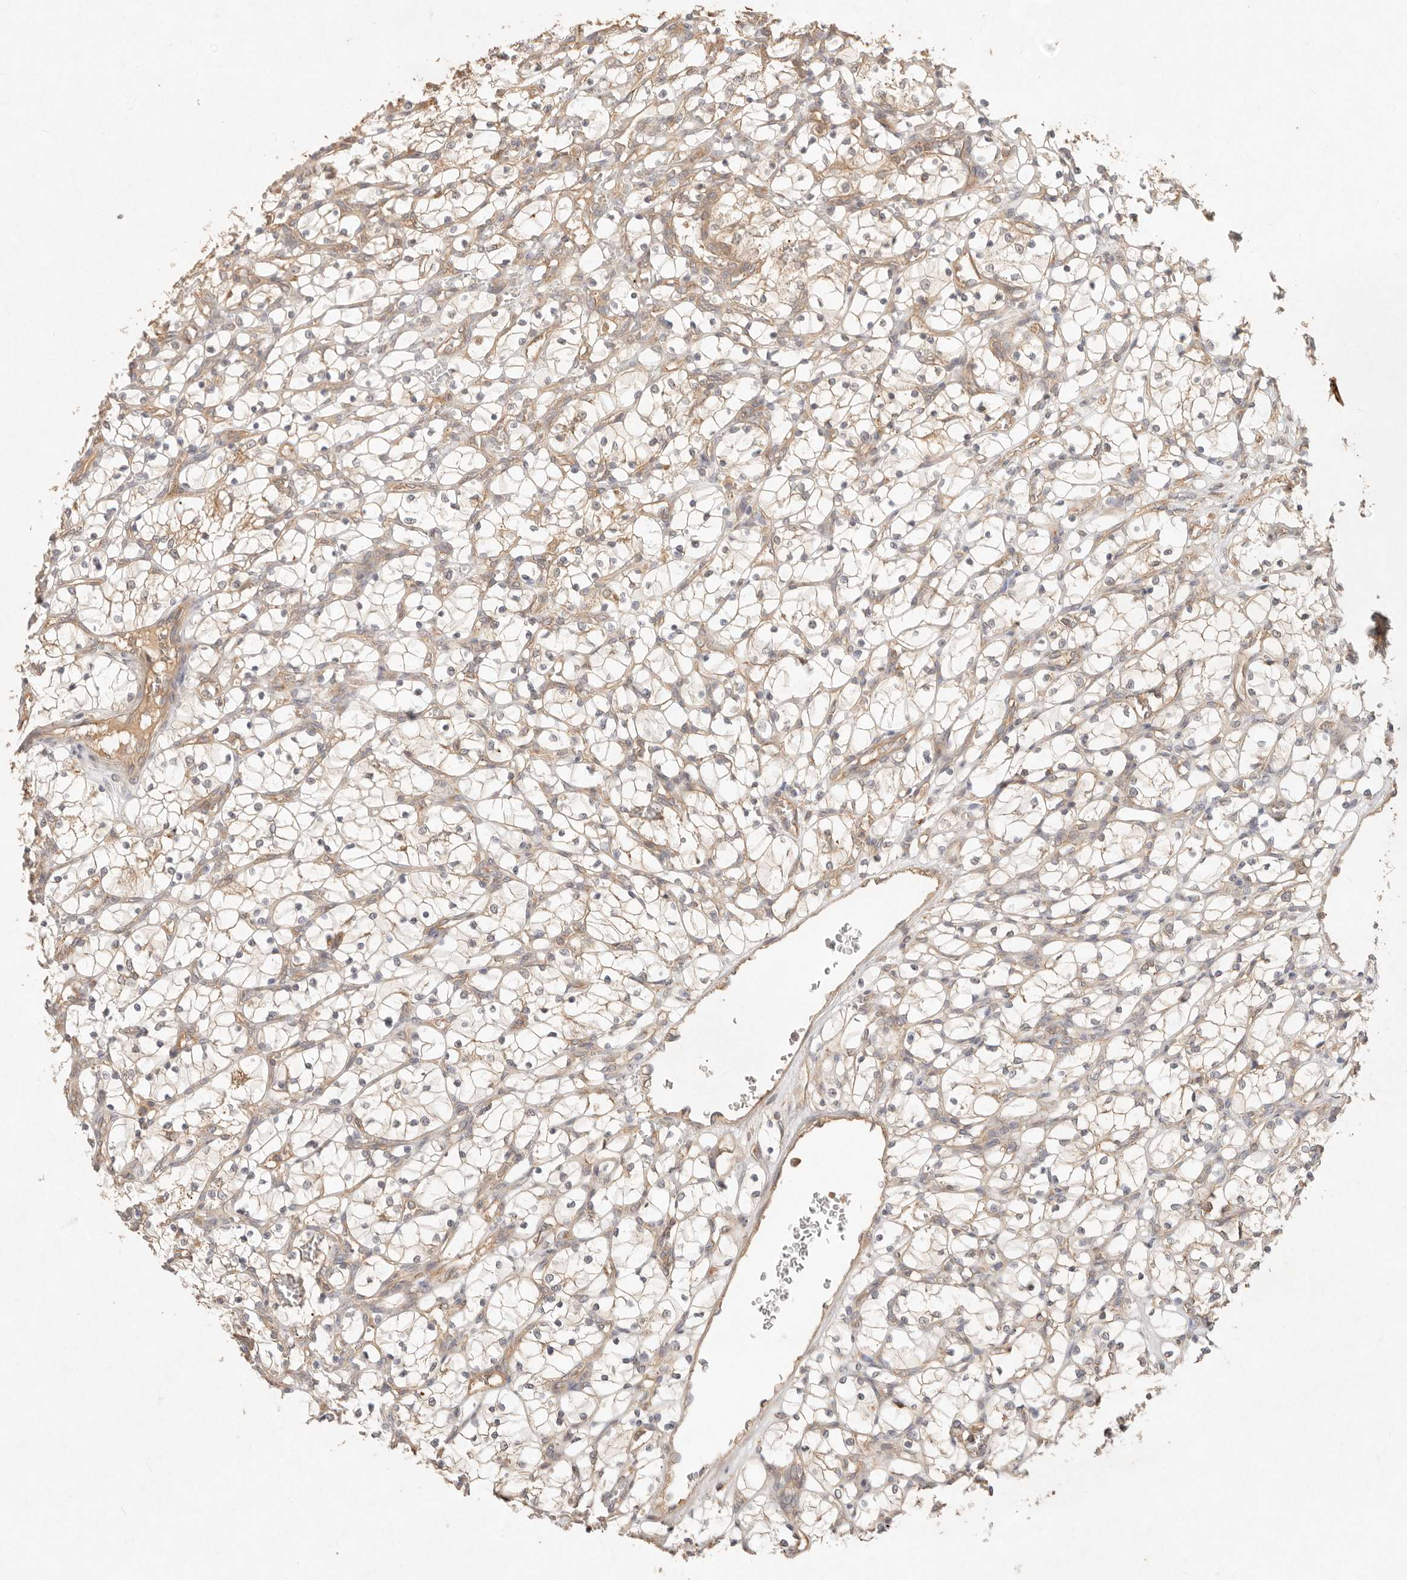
{"staining": {"intensity": "weak", "quantity": ">75%", "location": "cytoplasmic/membranous"}, "tissue": "renal cancer", "cell_type": "Tumor cells", "image_type": "cancer", "snomed": [{"axis": "morphology", "description": "Adenocarcinoma, NOS"}, {"axis": "topography", "description": "Kidney"}], "caption": "Protein analysis of renal cancer (adenocarcinoma) tissue shows weak cytoplasmic/membranous staining in approximately >75% of tumor cells. The staining is performed using DAB (3,3'-diaminobenzidine) brown chromogen to label protein expression. The nuclei are counter-stained blue using hematoxylin.", "gene": "HECTD3", "patient": {"sex": "female", "age": 69}}